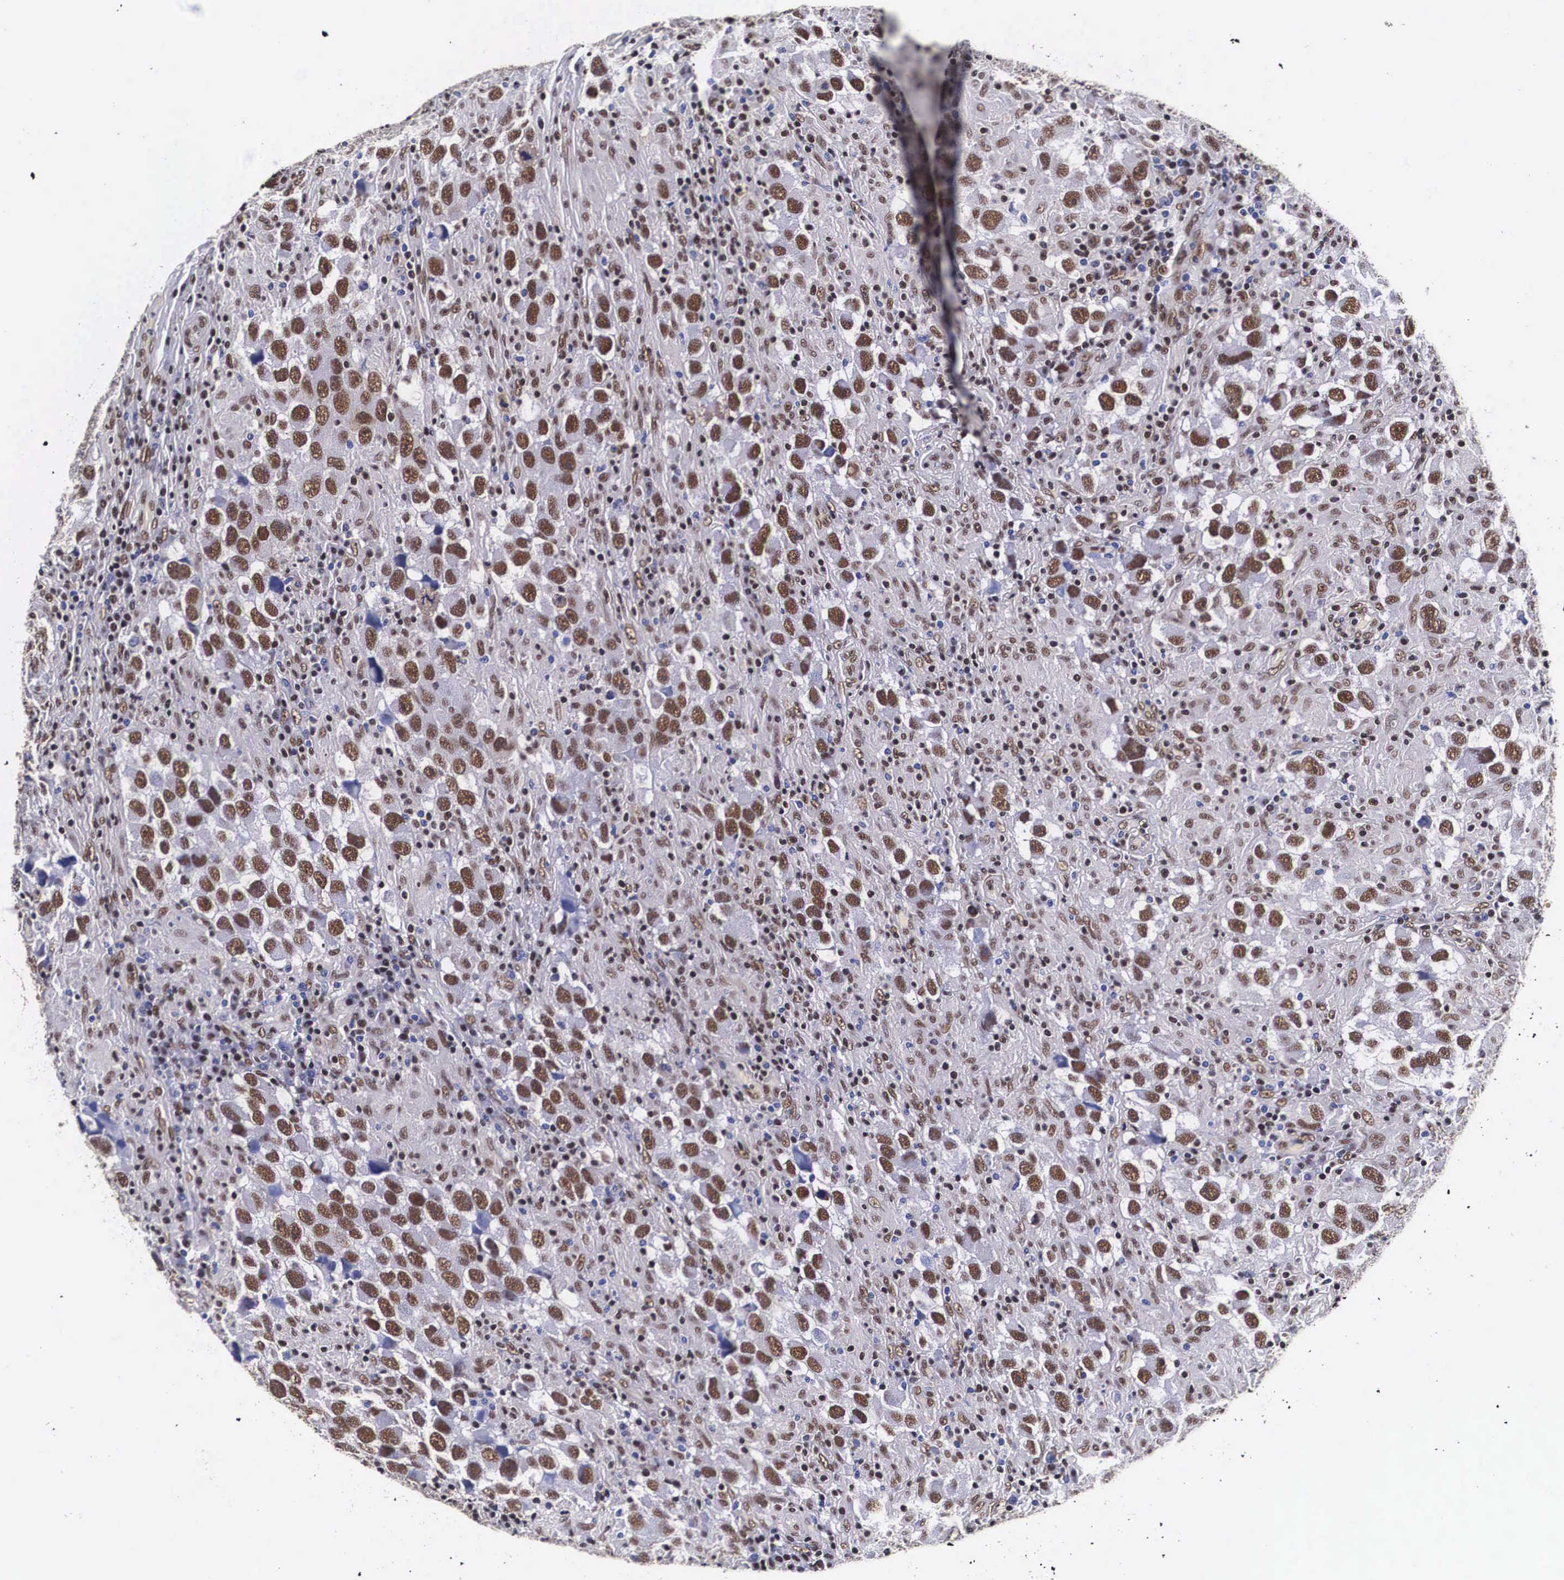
{"staining": {"intensity": "moderate", "quantity": "25%-75%", "location": "nuclear"}, "tissue": "testis cancer", "cell_type": "Tumor cells", "image_type": "cancer", "snomed": [{"axis": "morphology", "description": "Carcinoma, Embryonal, NOS"}, {"axis": "topography", "description": "Testis"}], "caption": "This photomicrograph displays testis embryonal carcinoma stained with immunohistochemistry (IHC) to label a protein in brown. The nuclear of tumor cells show moderate positivity for the protein. Nuclei are counter-stained blue.", "gene": "PABPN1", "patient": {"sex": "male", "age": 21}}